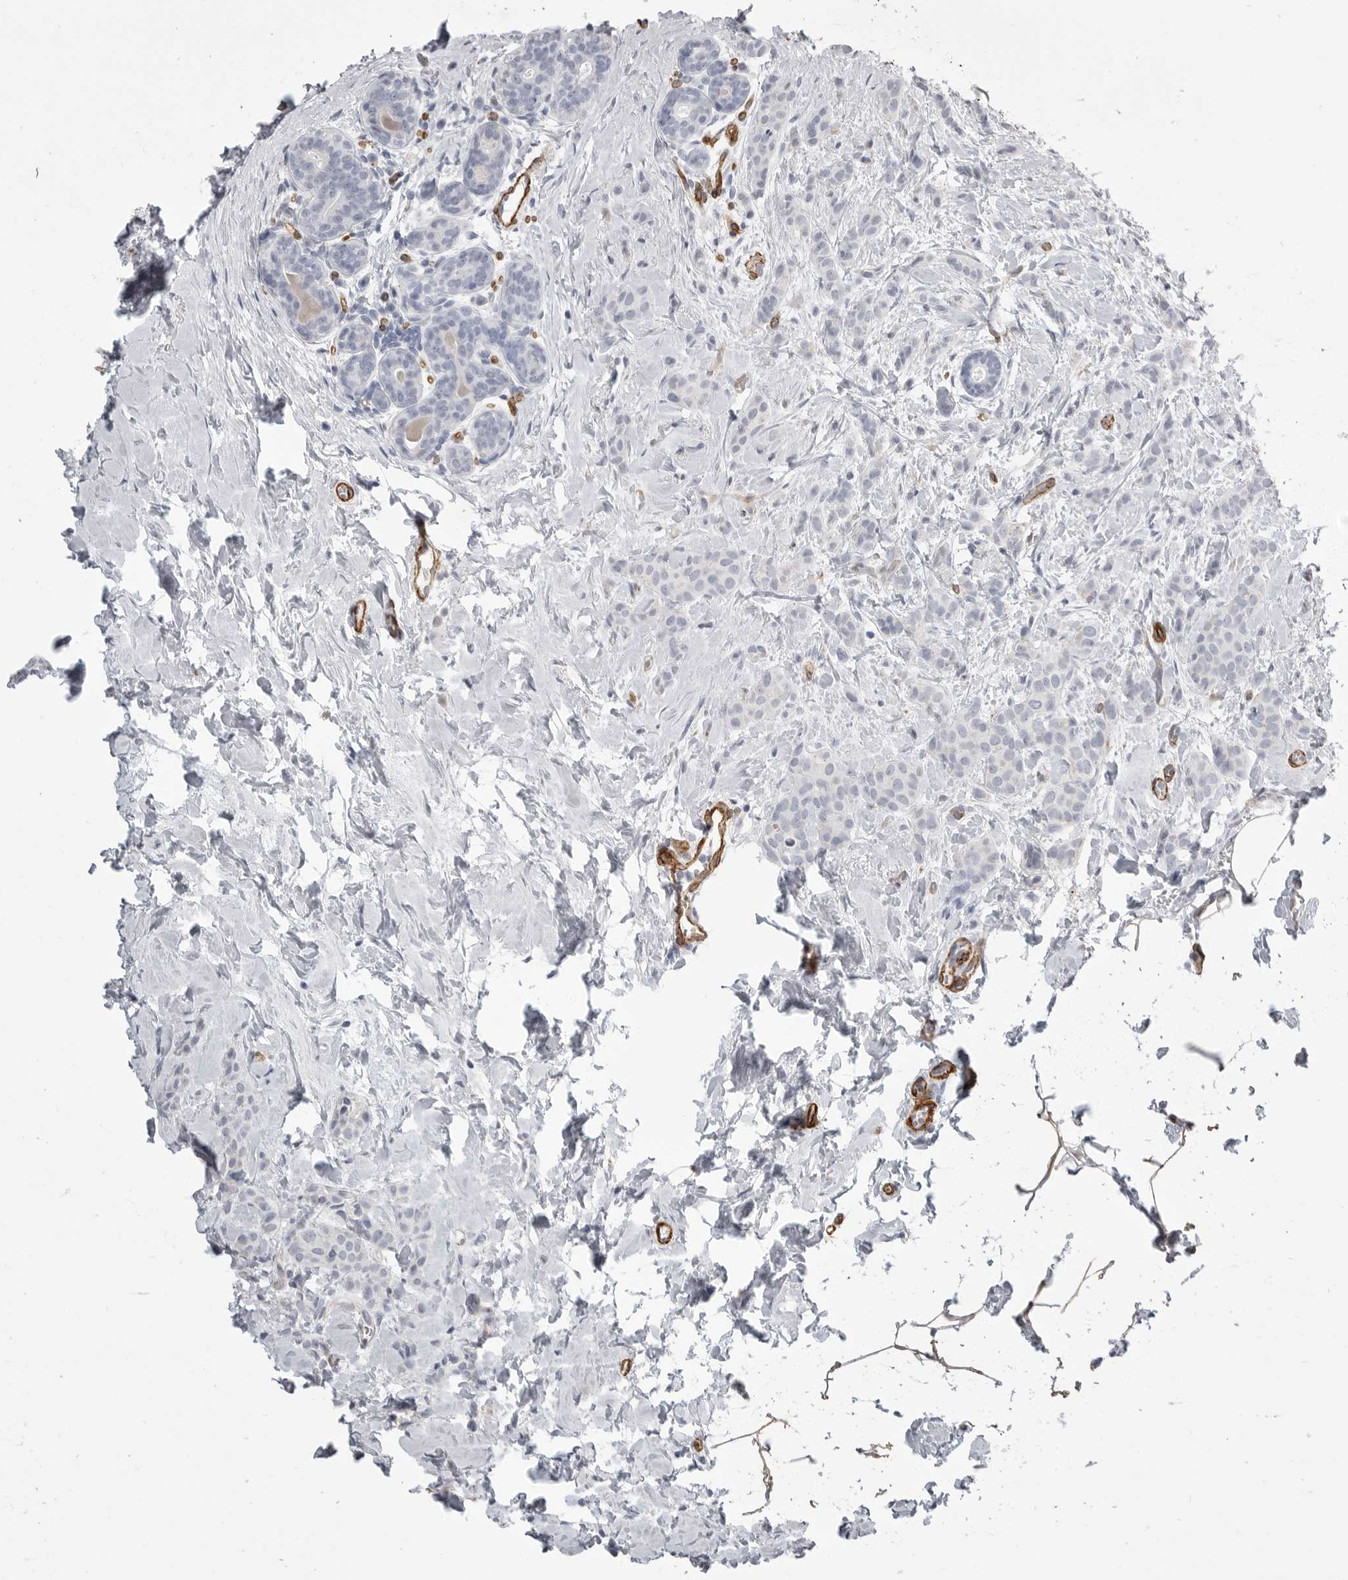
{"staining": {"intensity": "negative", "quantity": "none", "location": "none"}, "tissue": "breast cancer", "cell_type": "Tumor cells", "image_type": "cancer", "snomed": [{"axis": "morphology", "description": "Lobular carcinoma, in situ"}, {"axis": "morphology", "description": "Lobular carcinoma"}, {"axis": "topography", "description": "Breast"}], "caption": "IHC of human breast cancer (lobular carcinoma in situ) reveals no expression in tumor cells. The staining is performed using DAB (3,3'-diaminobenzidine) brown chromogen with nuclei counter-stained in using hematoxylin.", "gene": "AOC3", "patient": {"sex": "female", "age": 41}}